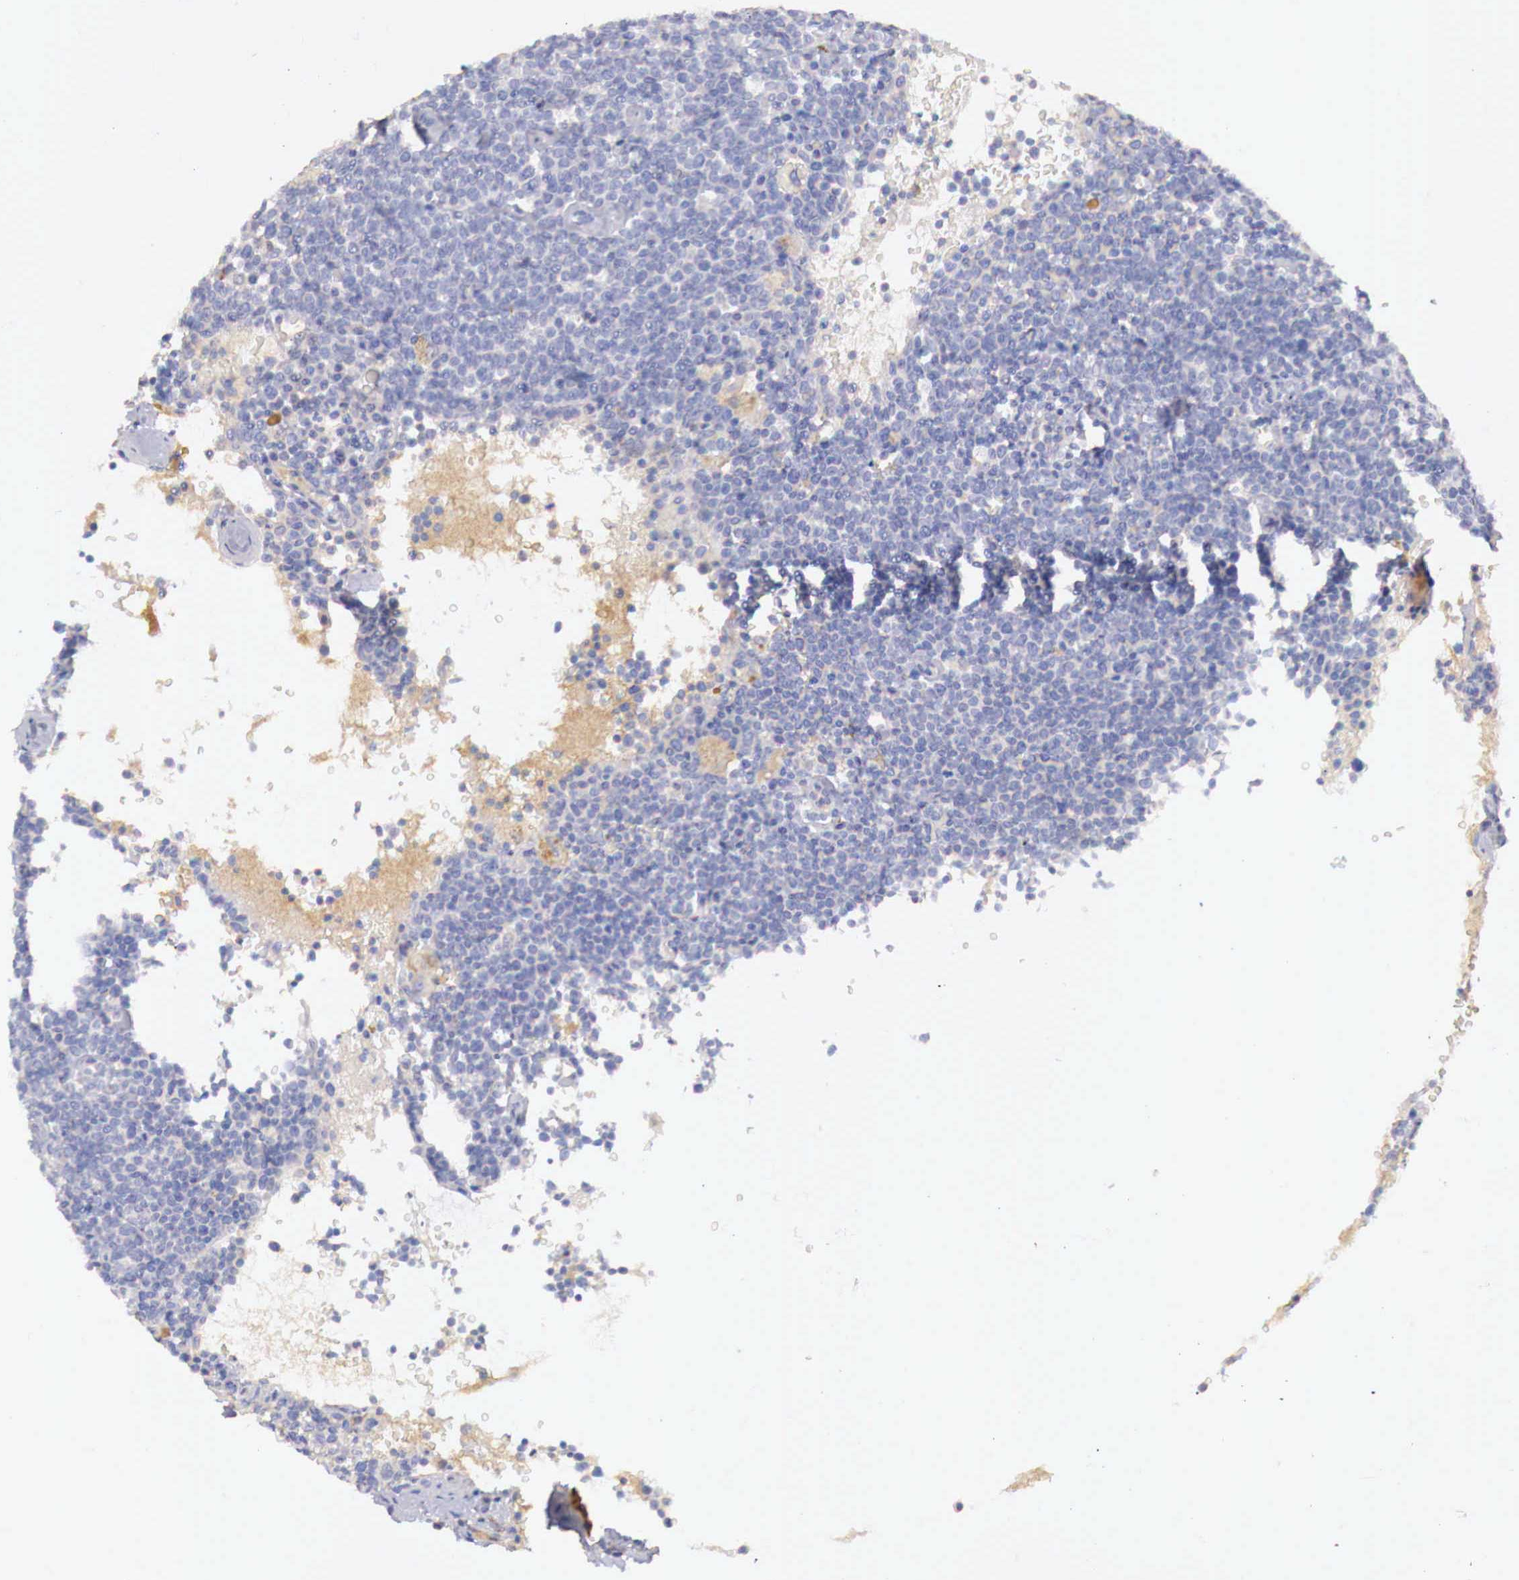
{"staining": {"intensity": "negative", "quantity": "none", "location": "none"}, "tissue": "lymphoma", "cell_type": "Tumor cells", "image_type": "cancer", "snomed": [{"axis": "morphology", "description": "Malignant lymphoma, non-Hodgkin's type, High grade"}, {"axis": "topography", "description": "Lymph node"}], "caption": "High-grade malignant lymphoma, non-Hodgkin's type was stained to show a protein in brown. There is no significant expression in tumor cells.", "gene": "KLHDC7B", "patient": {"sex": "female", "age": 76}}